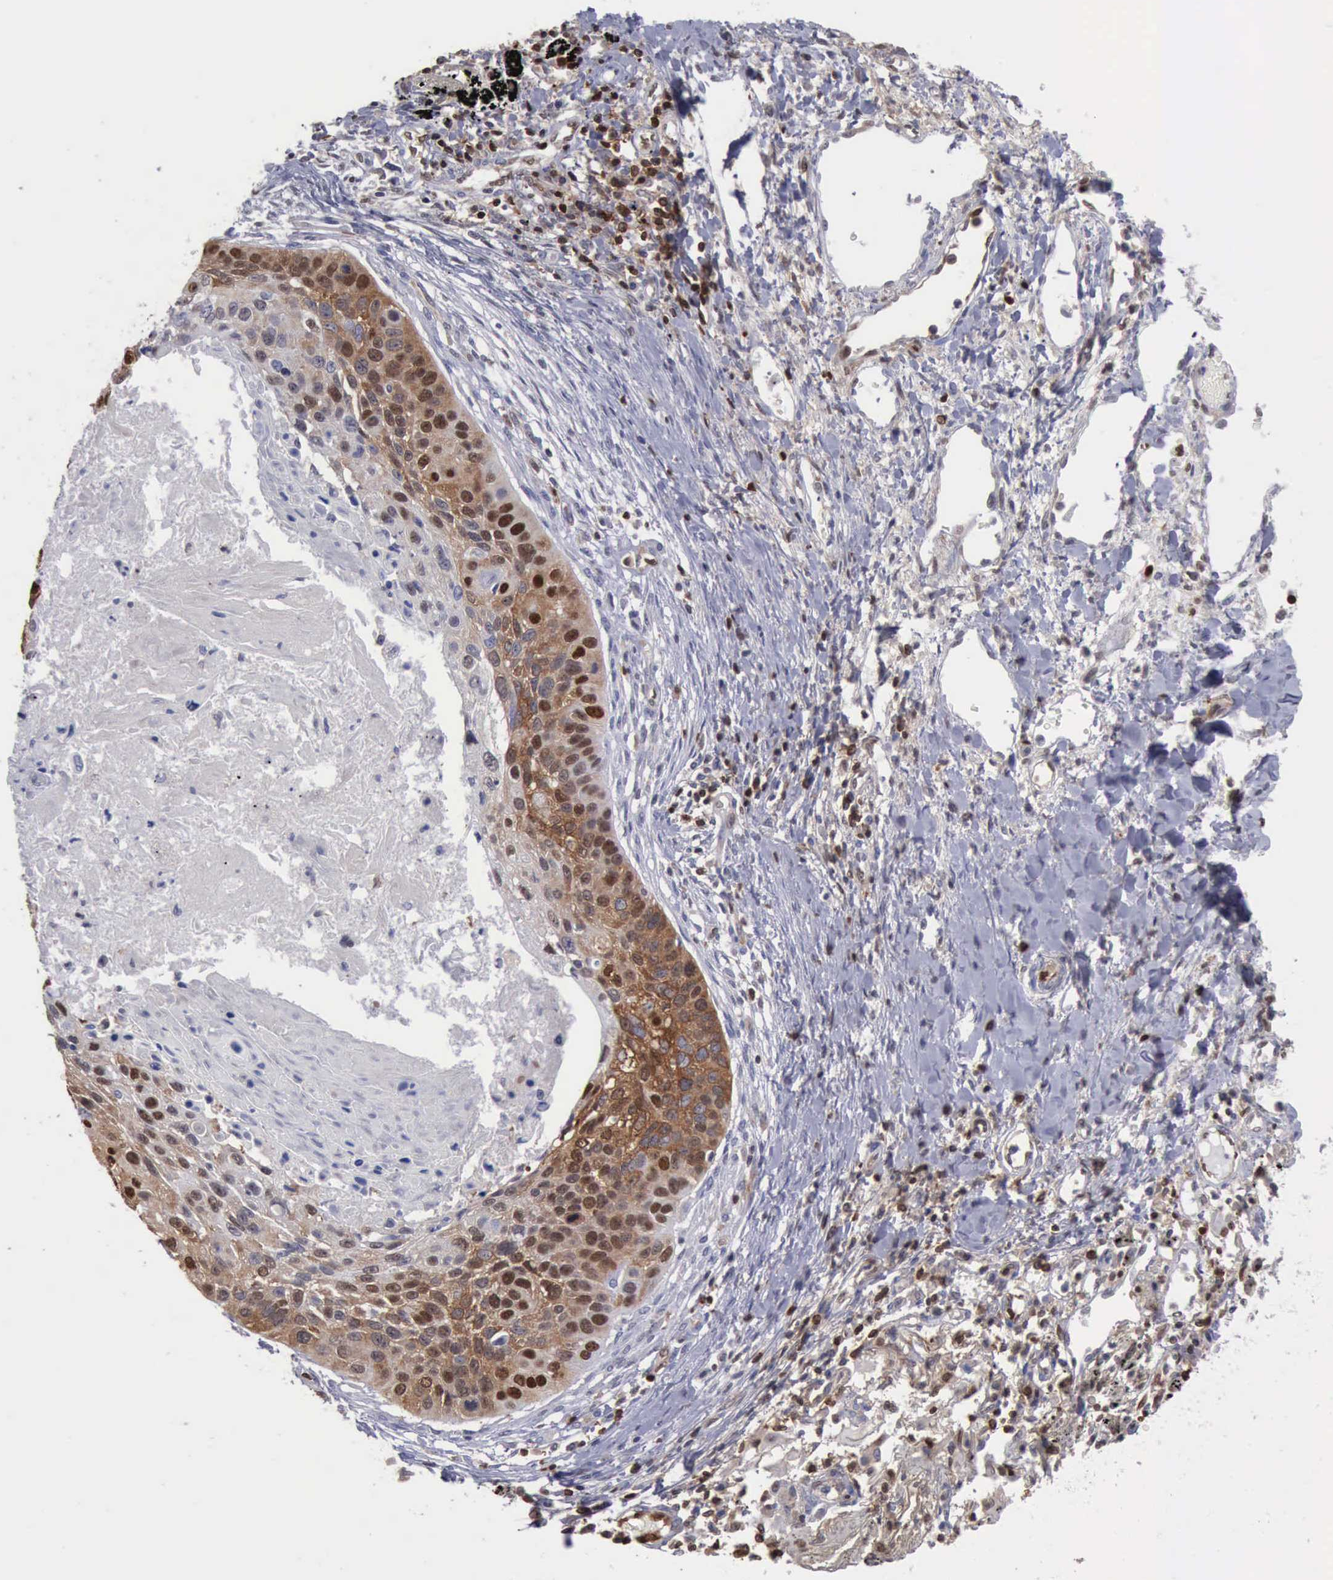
{"staining": {"intensity": "strong", "quantity": "25%-75%", "location": "cytoplasmic/membranous,nuclear"}, "tissue": "lung cancer", "cell_type": "Tumor cells", "image_type": "cancer", "snomed": [{"axis": "morphology", "description": "Squamous cell carcinoma, NOS"}, {"axis": "topography", "description": "Lung"}], "caption": "IHC of lung cancer (squamous cell carcinoma) displays high levels of strong cytoplasmic/membranous and nuclear staining in about 25%-75% of tumor cells. The protein of interest is stained brown, and the nuclei are stained in blue (DAB IHC with brightfield microscopy, high magnification).", "gene": "PDCD4", "patient": {"sex": "male", "age": 71}}